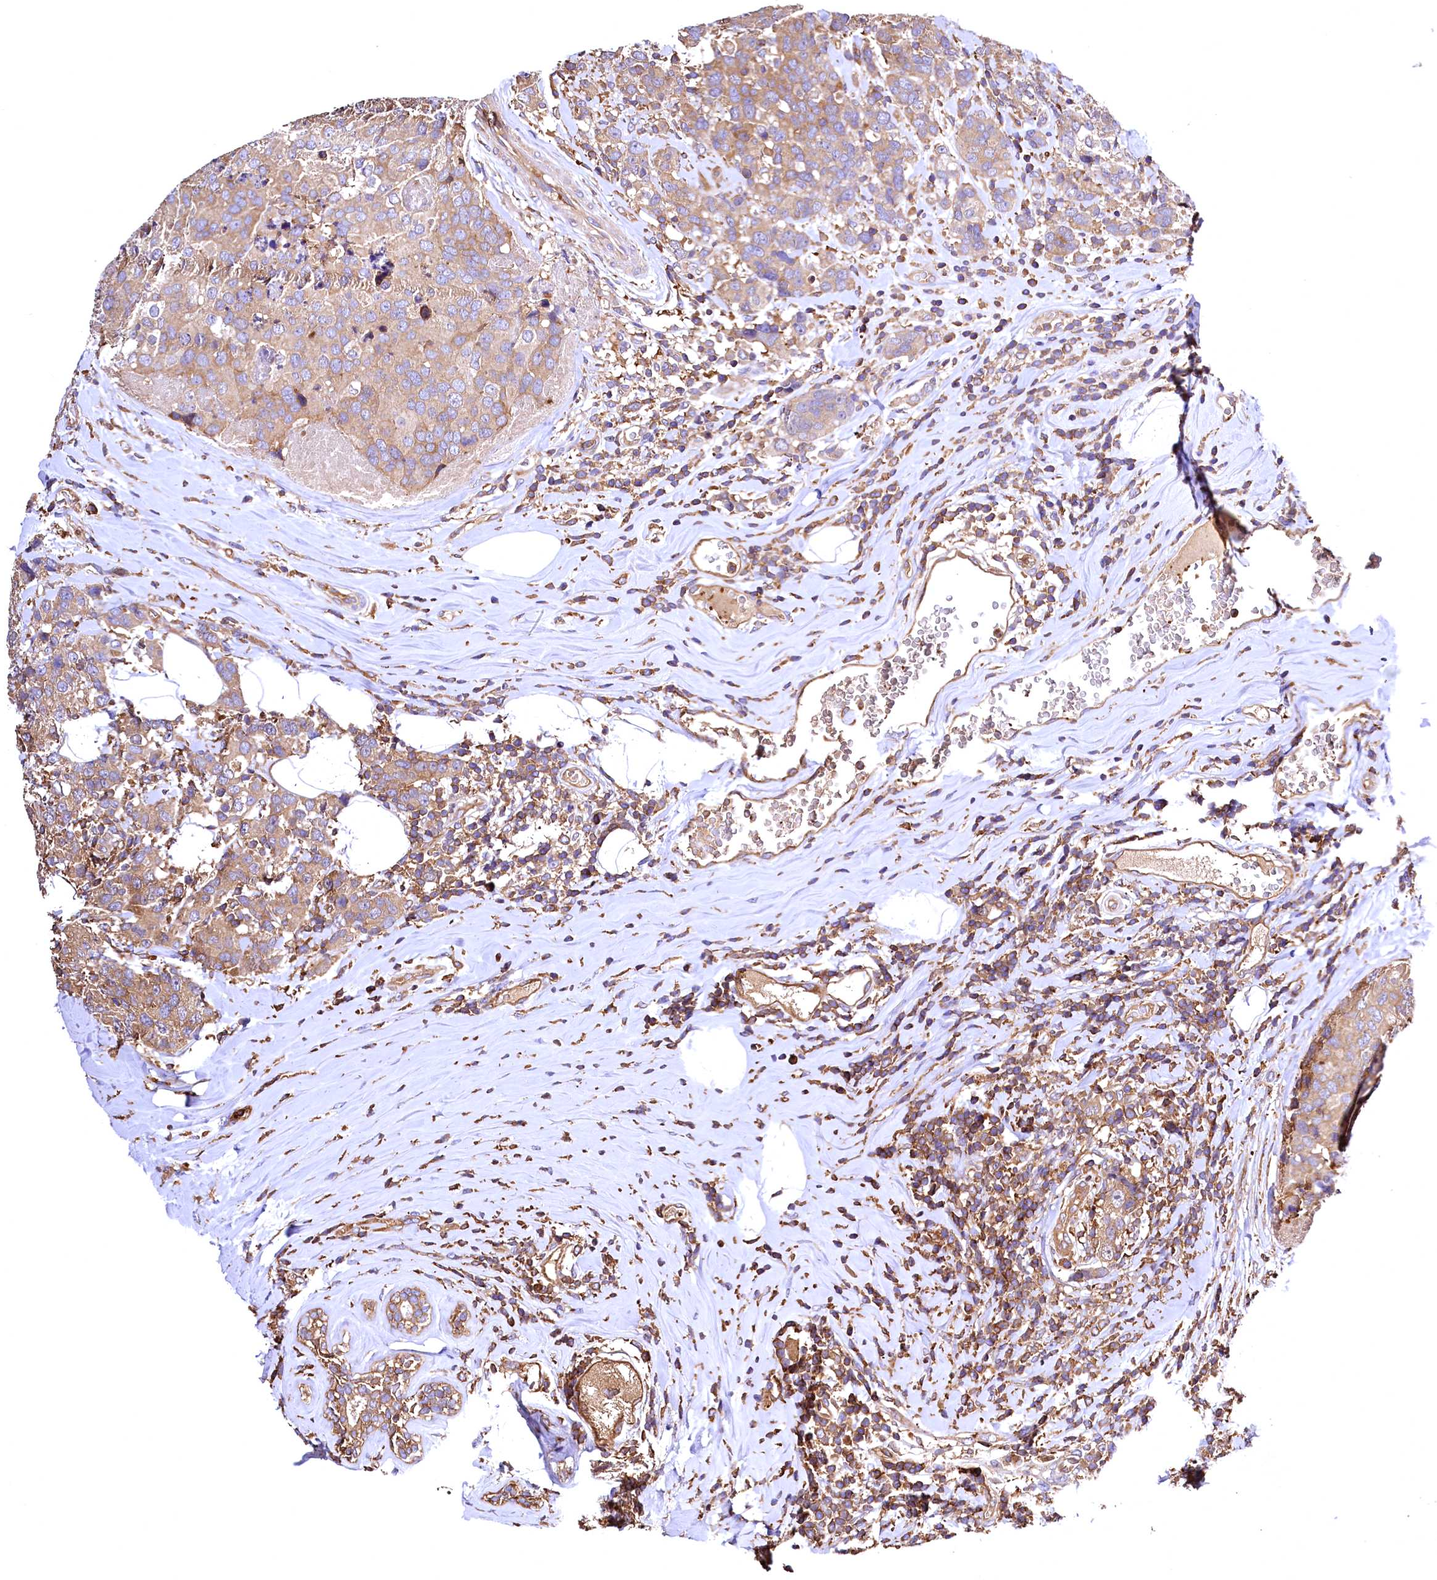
{"staining": {"intensity": "weak", "quantity": "25%-75%", "location": "cytoplasmic/membranous"}, "tissue": "breast cancer", "cell_type": "Tumor cells", "image_type": "cancer", "snomed": [{"axis": "morphology", "description": "Lobular carcinoma"}, {"axis": "topography", "description": "Breast"}], "caption": "Breast cancer stained for a protein displays weak cytoplasmic/membranous positivity in tumor cells.", "gene": "RARS2", "patient": {"sex": "female", "age": 59}}